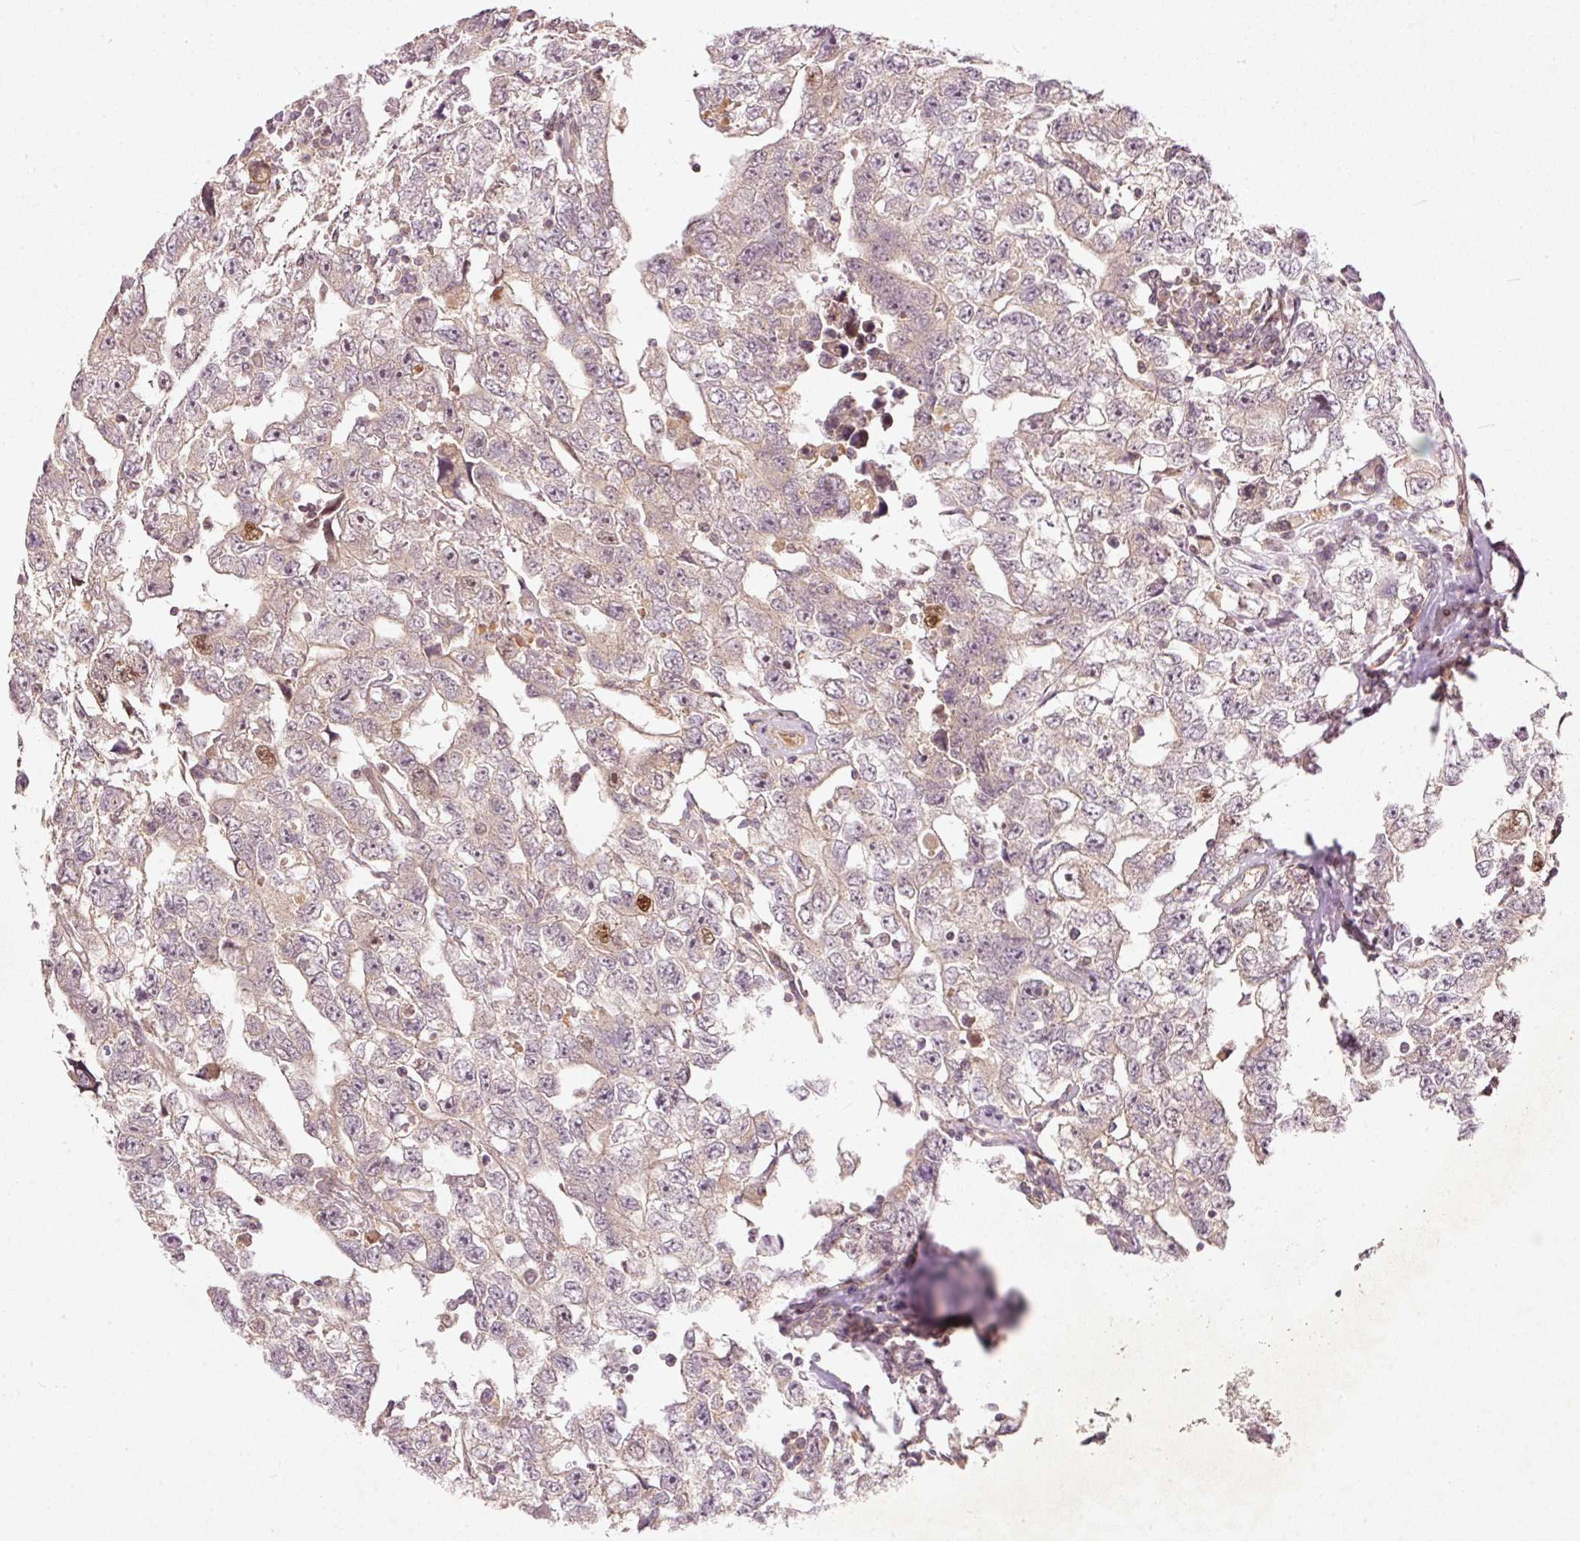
{"staining": {"intensity": "weak", "quantity": "25%-75%", "location": "cytoplasmic/membranous"}, "tissue": "testis cancer", "cell_type": "Tumor cells", "image_type": "cancer", "snomed": [{"axis": "morphology", "description": "Carcinoma, Embryonal, NOS"}, {"axis": "topography", "description": "Testis"}], "caption": "Embryonal carcinoma (testis) was stained to show a protein in brown. There is low levels of weak cytoplasmic/membranous expression in approximately 25%-75% of tumor cells.", "gene": "PCDHB1", "patient": {"sex": "male", "age": 22}}